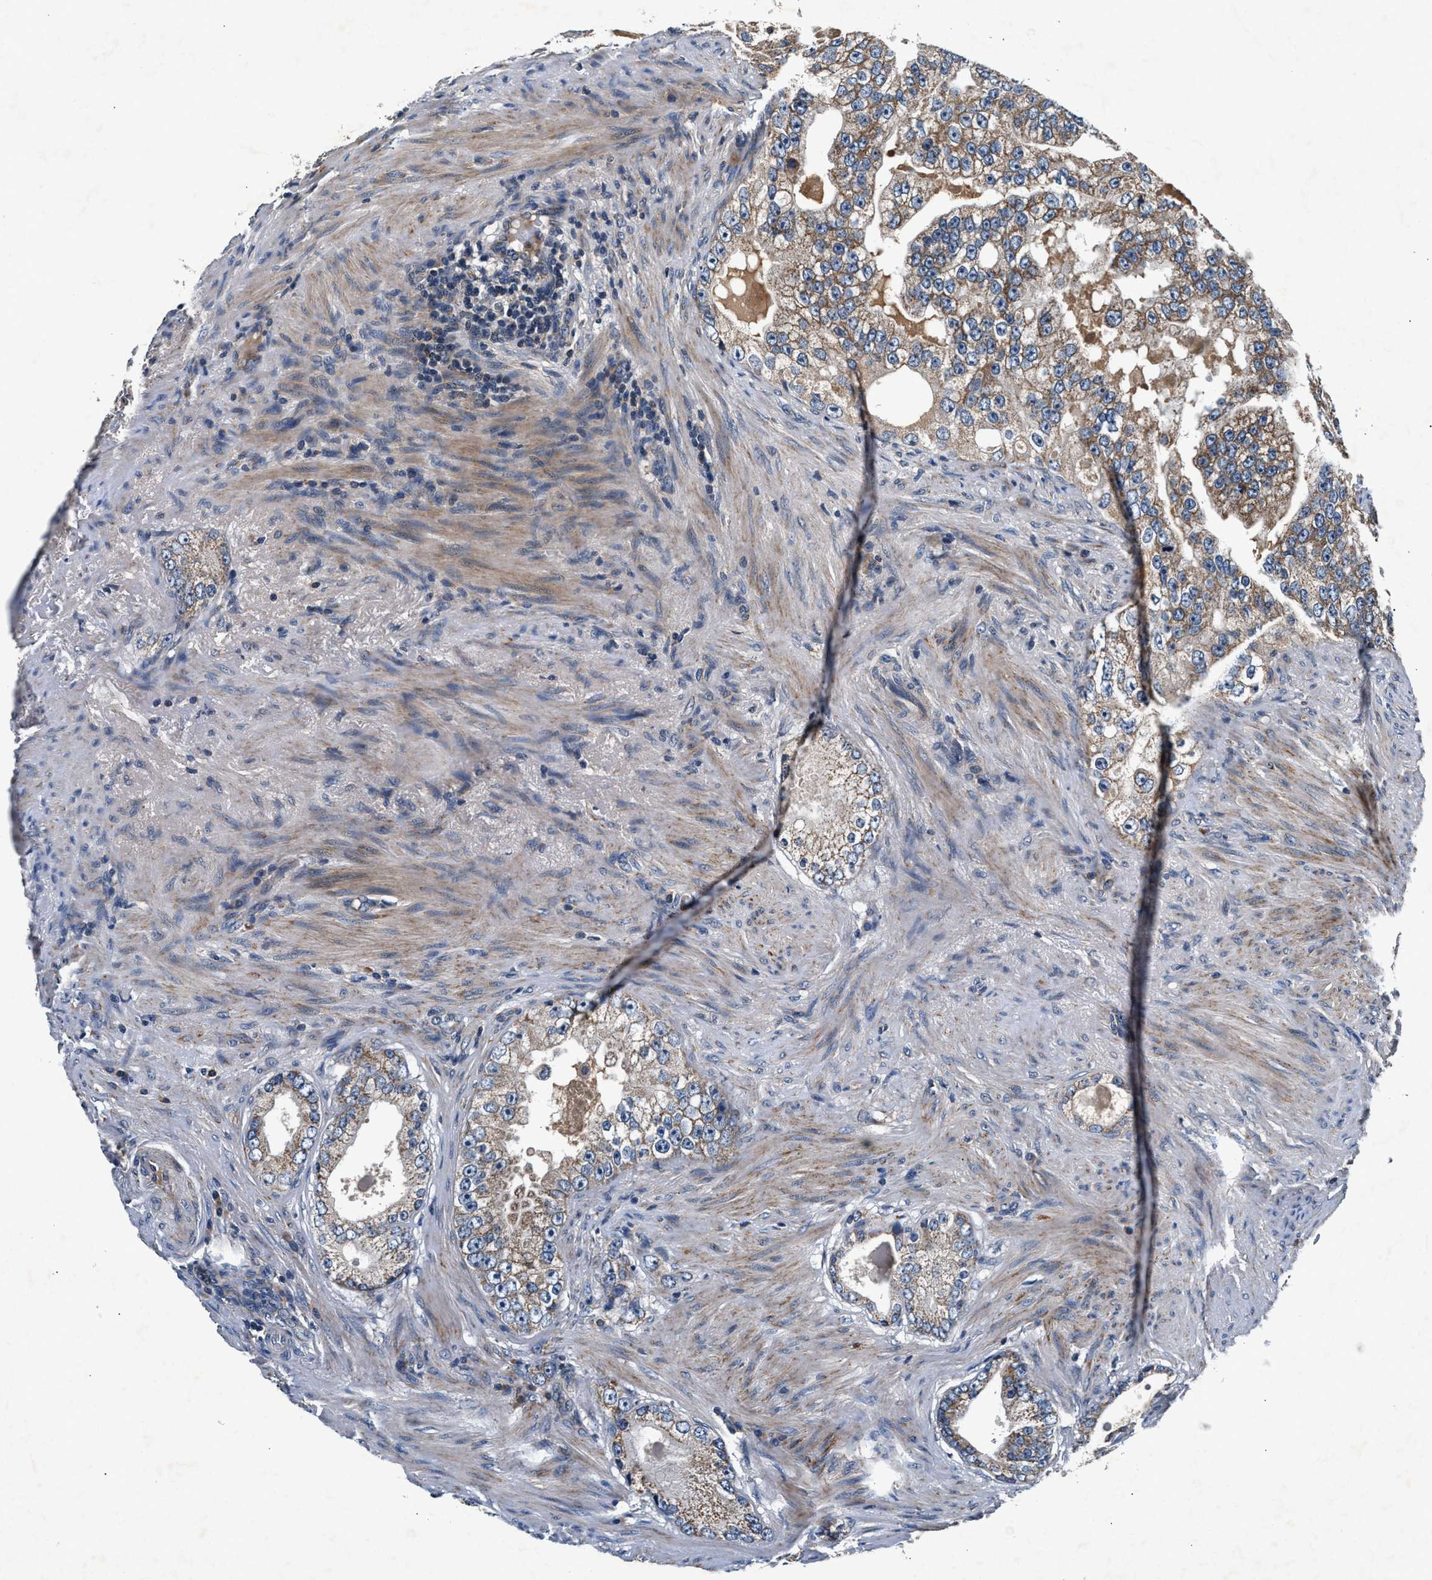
{"staining": {"intensity": "moderate", "quantity": ">75%", "location": "cytoplasmic/membranous"}, "tissue": "prostate cancer", "cell_type": "Tumor cells", "image_type": "cancer", "snomed": [{"axis": "morphology", "description": "Adenocarcinoma, High grade"}, {"axis": "topography", "description": "Prostate"}], "caption": "Protein staining shows moderate cytoplasmic/membranous staining in about >75% of tumor cells in adenocarcinoma (high-grade) (prostate).", "gene": "IMMT", "patient": {"sex": "male", "age": 66}}